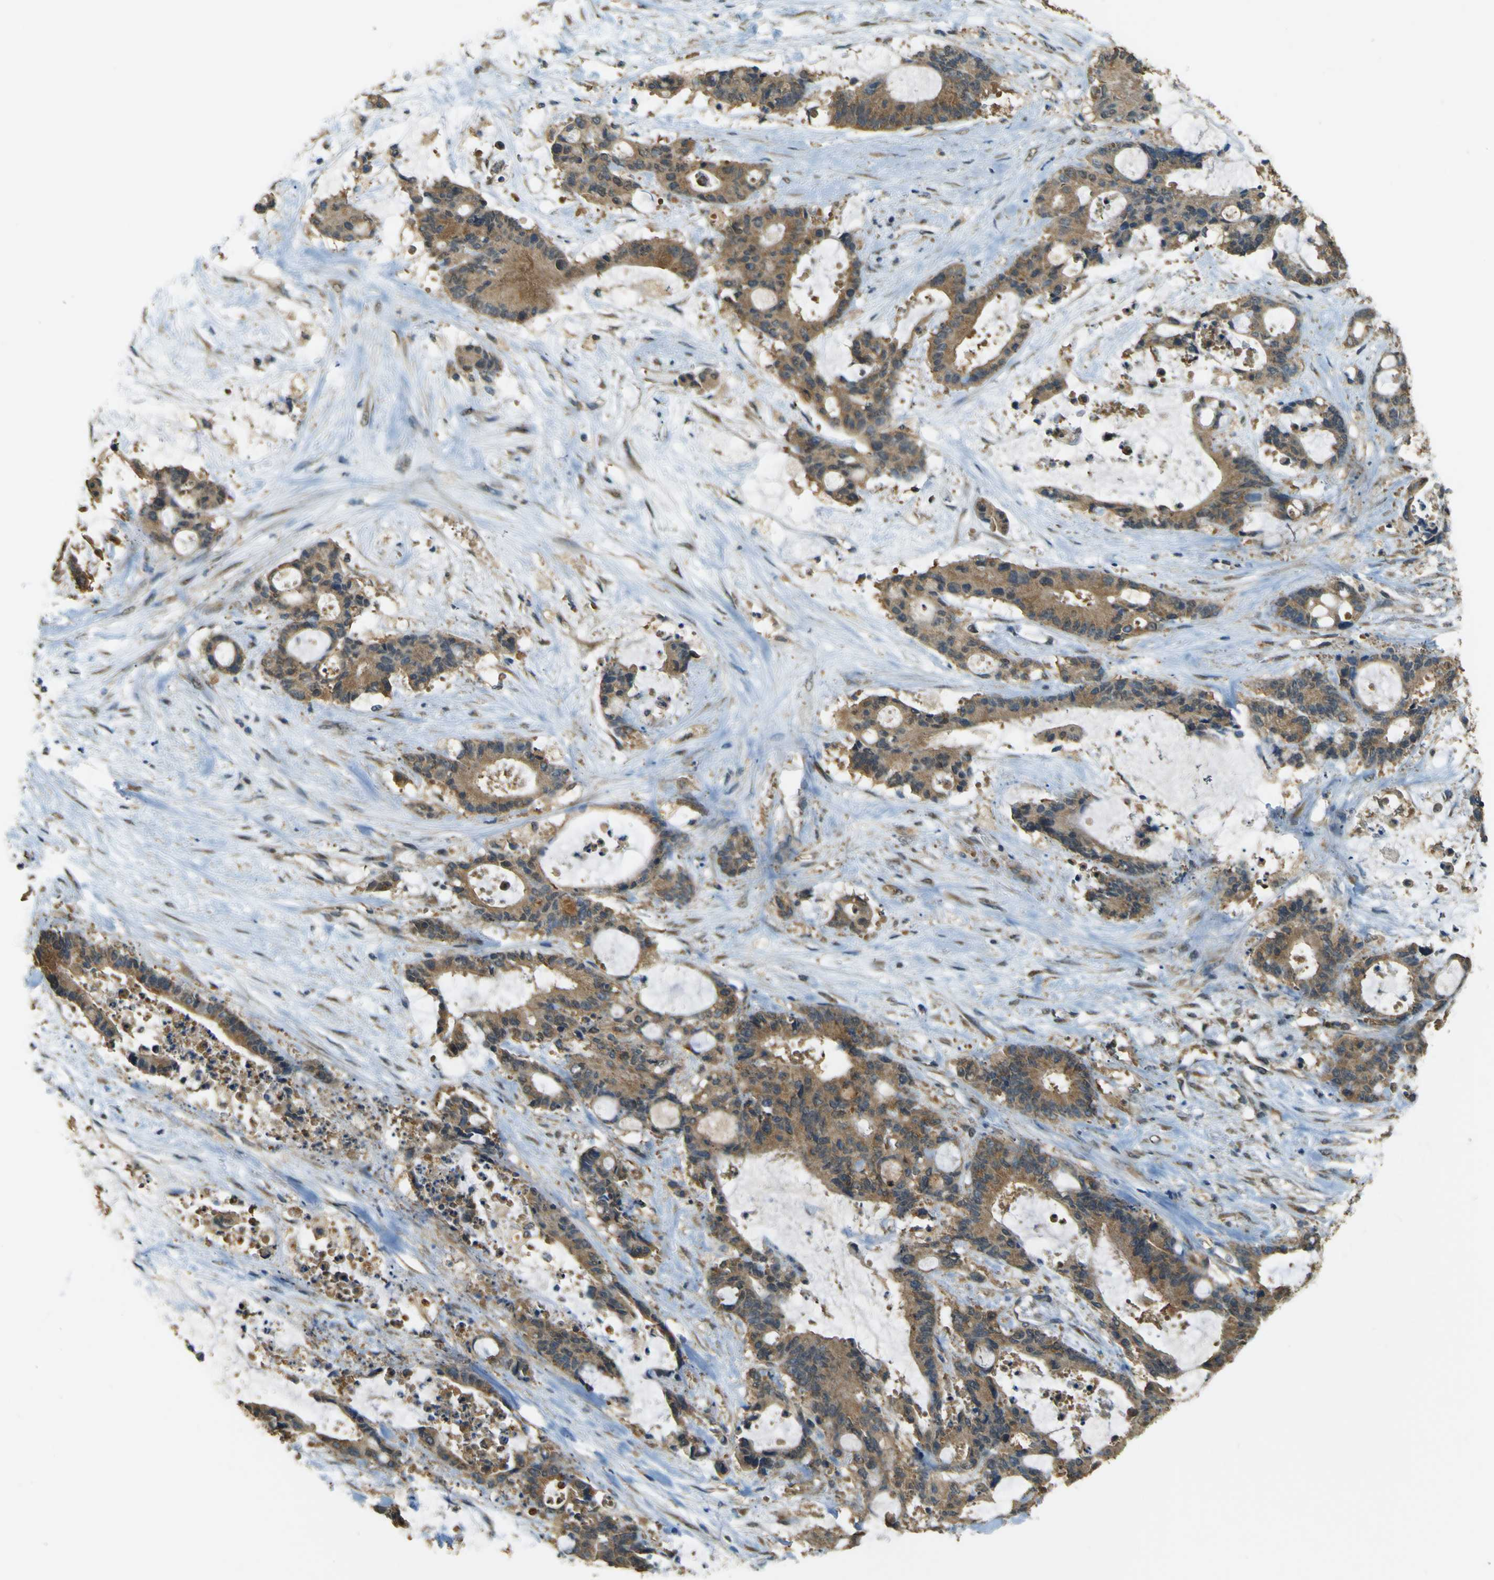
{"staining": {"intensity": "moderate", "quantity": ">75%", "location": "cytoplasmic/membranous"}, "tissue": "liver cancer", "cell_type": "Tumor cells", "image_type": "cancer", "snomed": [{"axis": "morphology", "description": "Normal tissue, NOS"}, {"axis": "morphology", "description": "Cholangiocarcinoma"}, {"axis": "topography", "description": "Liver"}, {"axis": "topography", "description": "Peripheral nerve tissue"}], "caption": "The immunohistochemical stain shows moderate cytoplasmic/membranous expression in tumor cells of liver cancer (cholangiocarcinoma) tissue.", "gene": "GOLGA1", "patient": {"sex": "female", "age": 73}}